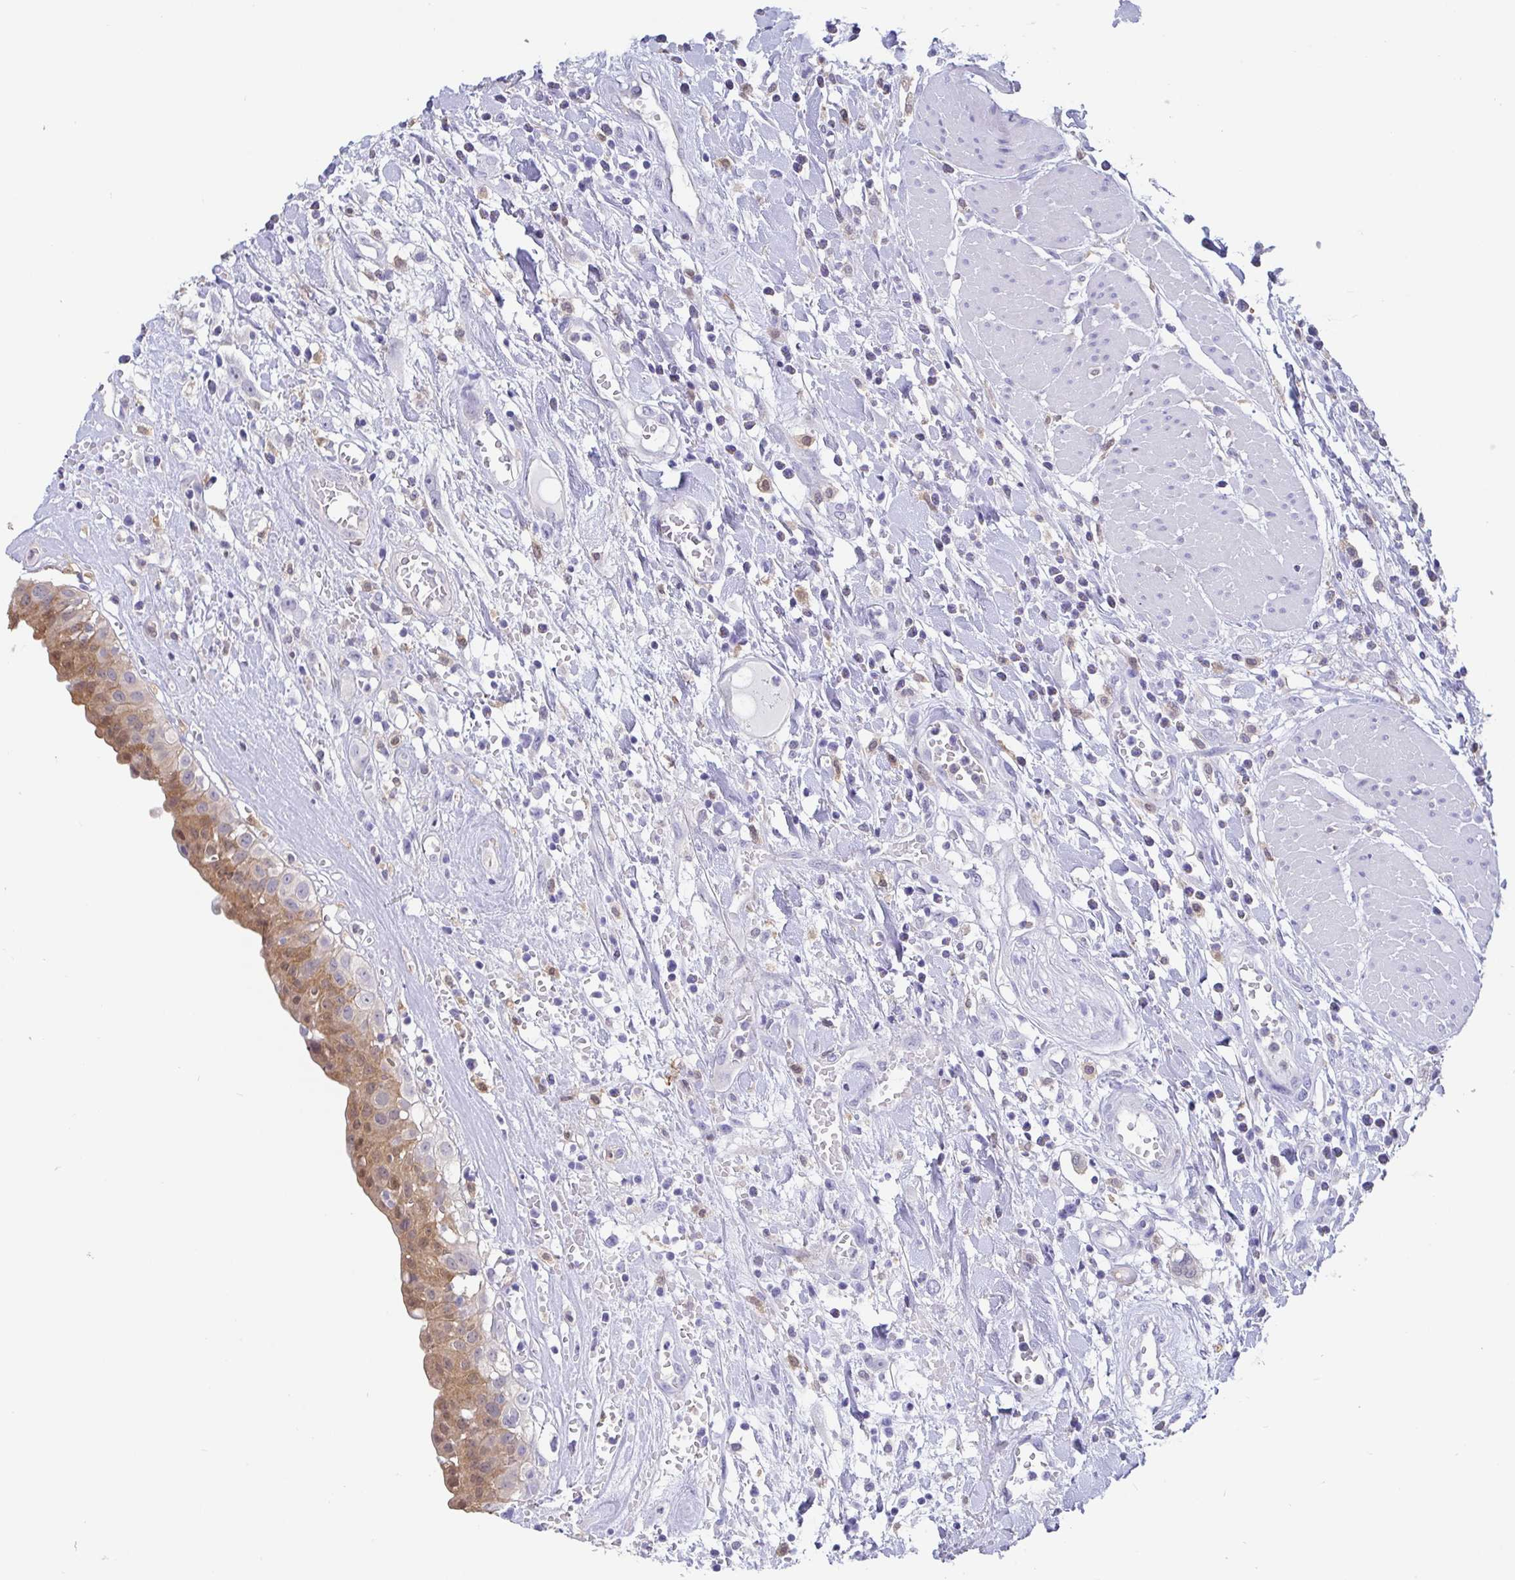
{"staining": {"intensity": "moderate", "quantity": "25%-75%", "location": "cytoplasmic/membranous"}, "tissue": "urinary bladder", "cell_type": "Urothelial cells", "image_type": "normal", "snomed": [{"axis": "morphology", "description": "Normal tissue, NOS"}, {"axis": "topography", "description": "Urinary bladder"}], "caption": "IHC image of normal urinary bladder: urinary bladder stained using IHC exhibits medium levels of moderate protein expression localized specifically in the cytoplasmic/membranous of urothelial cells, appearing as a cytoplasmic/membranous brown color.", "gene": "IDH1", "patient": {"sex": "male", "age": 64}}